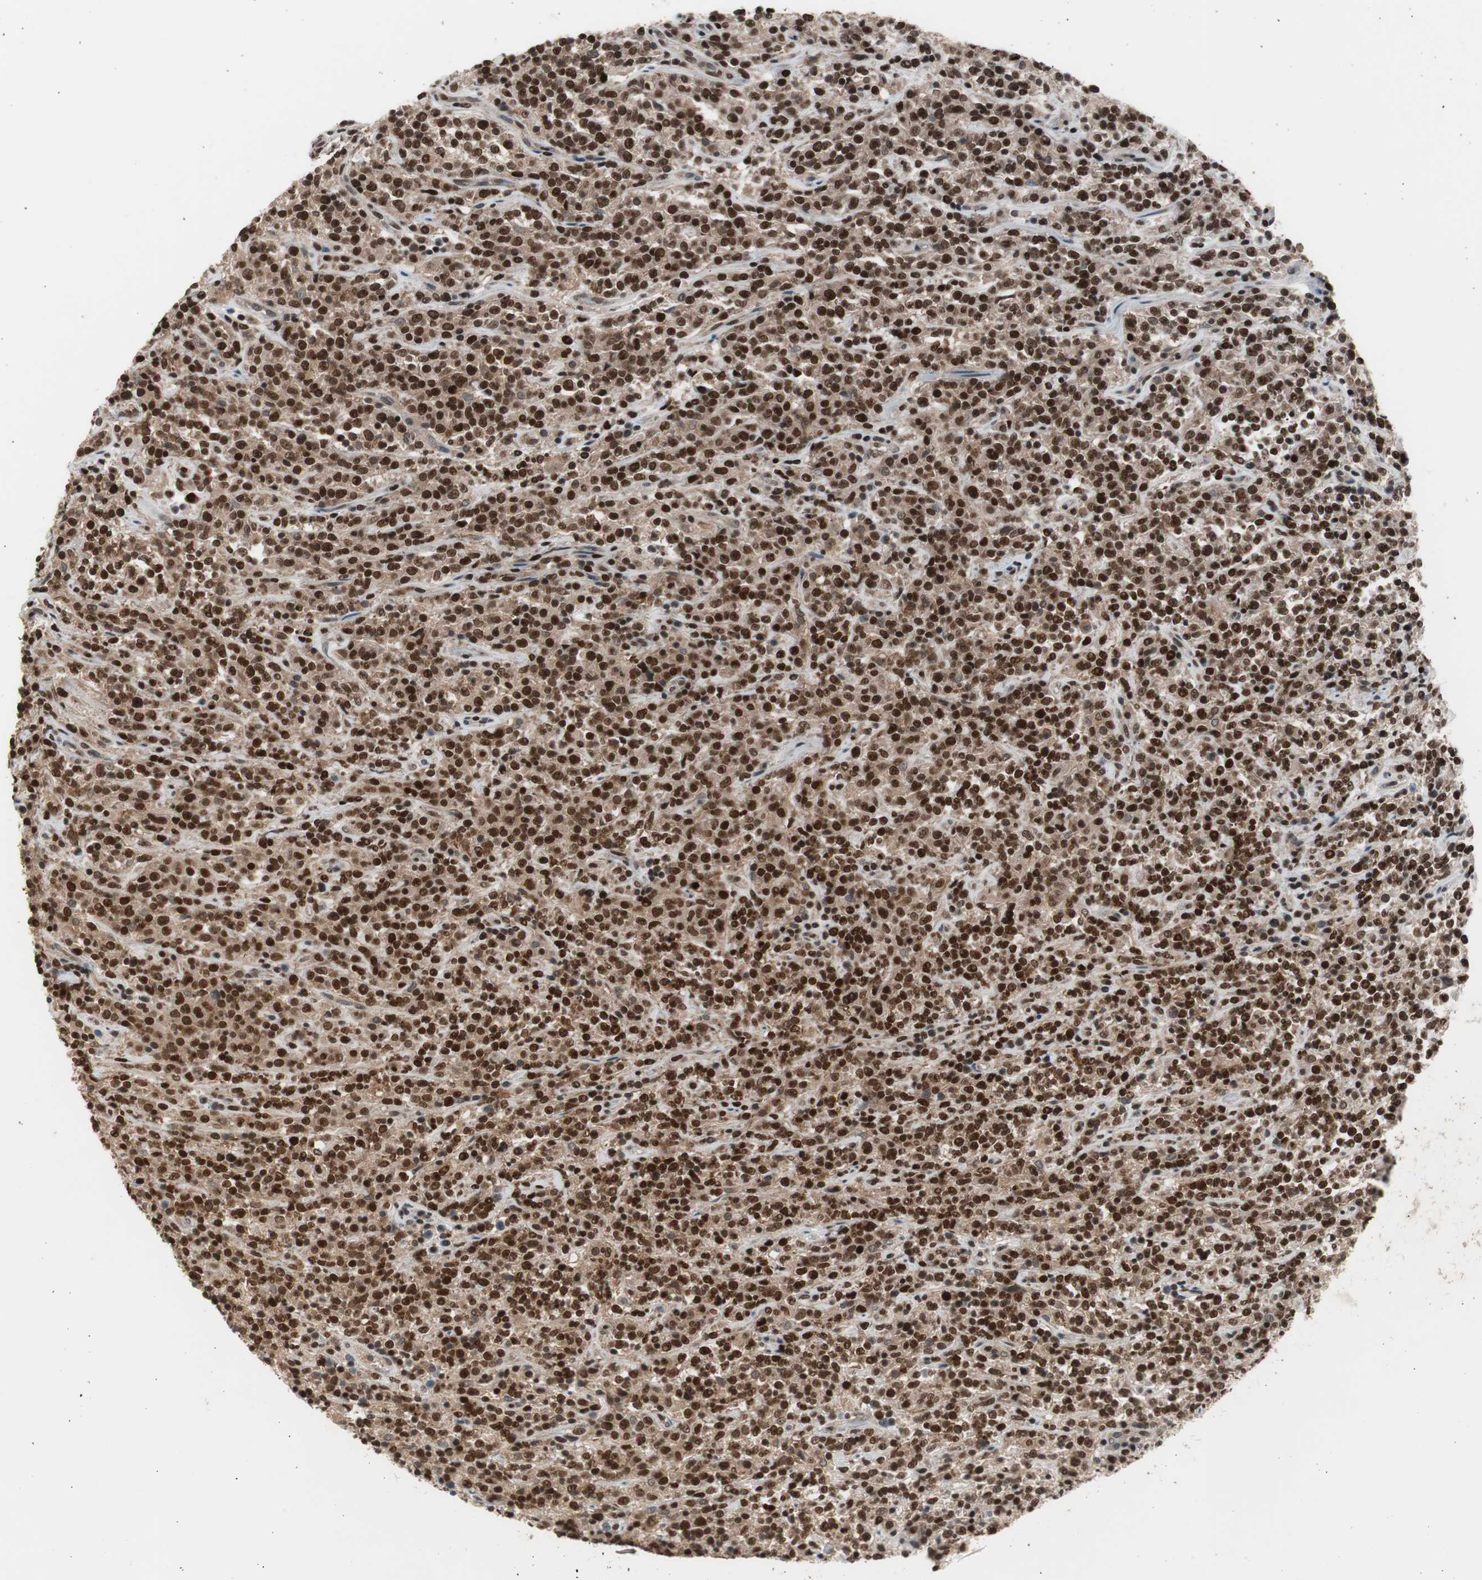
{"staining": {"intensity": "strong", "quantity": ">75%", "location": "nuclear"}, "tissue": "lymphoma", "cell_type": "Tumor cells", "image_type": "cancer", "snomed": [{"axis": "morphology", "description": "Malignant lymphoma, non-Hodgkin's type, High grade"}, {"axis": "topography", "description": "Soft tissue"}], "caption": "High-grade malignant lymphoma, non-Hodgkin's type stained with DAB (3,3'-diaminobenzidine) IHC reveals high levels of strong nuclear positivity in about >75% of tumor cells. (DAB (3,3'-diaminobenzidine) IHC, brown staining for protein, blue staining for nuclei).", "gene": "RPA1", "patient": {"sex": "male", "age": 18}}